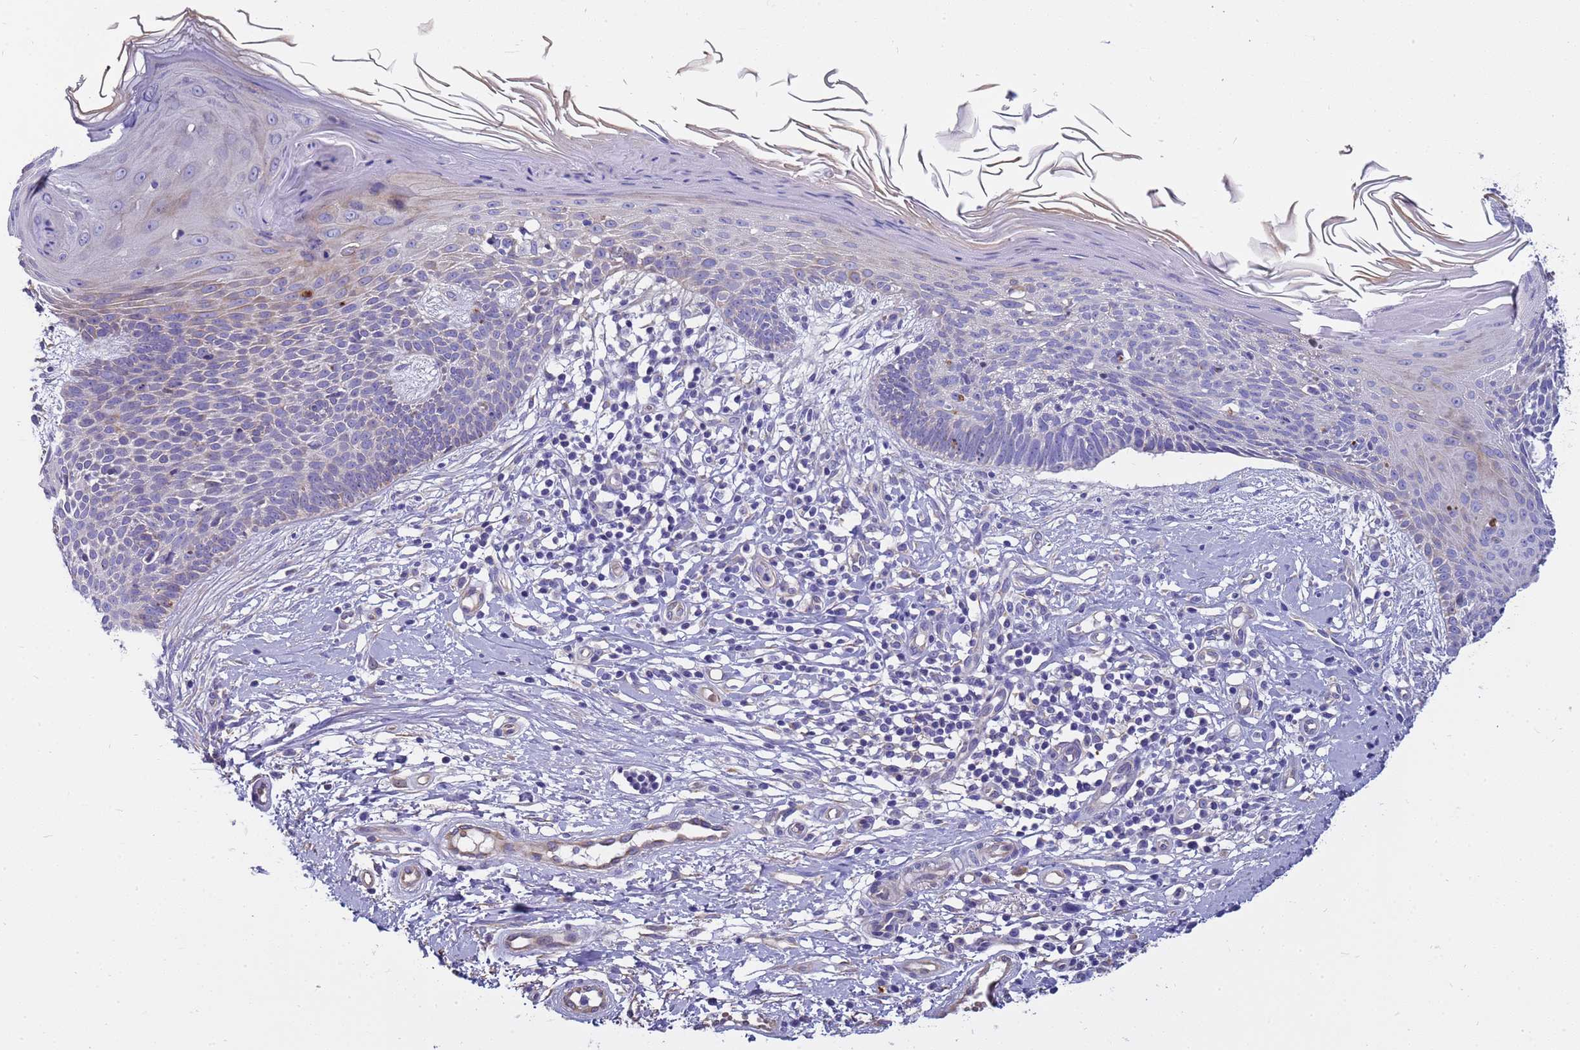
{"staining": {"intensity": "negative", "quantity": "none", "location": "none"}, "tissue": "skin cancer", "cell_type": "Tumor cells", "image_type": "cancer", "snomed": [{"axis": "morphology", "description": "Basal cell carcinoma"}, {"axis": "topography", "description": "Skin"}], "caption": "Basal cell carcinoma (skin) stained for a protein using immunohistochemistry exhibits no positivity tumor cells.", "gene": "RIPPLY2", "patient": {"sex": "male", "age": 78}}